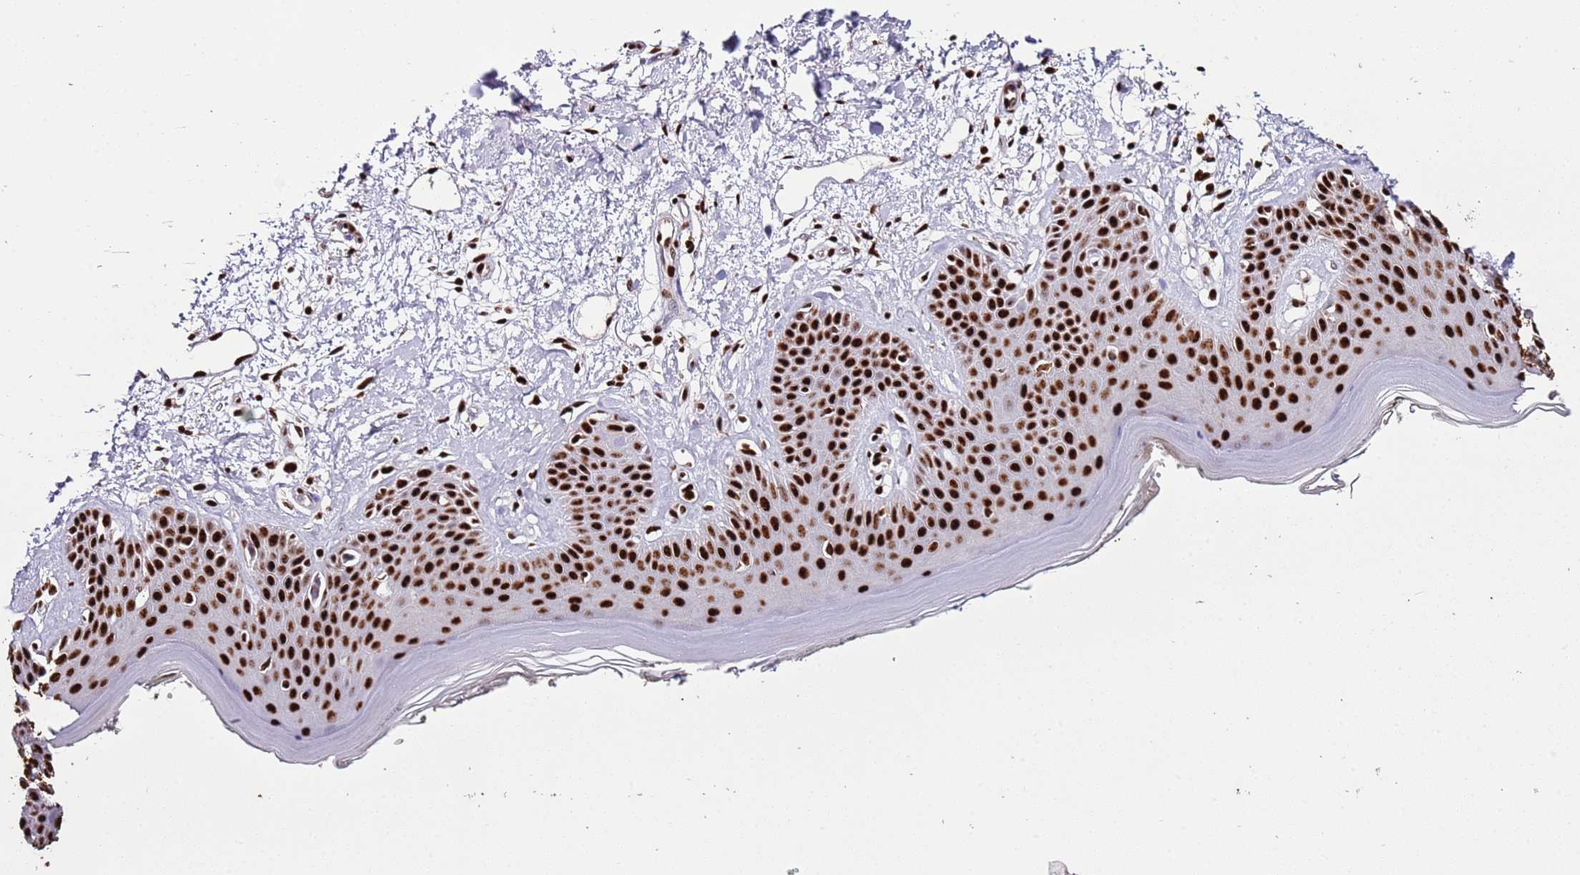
{"staining": {"intensity": "strong", "quantity": ">75%", "location": "nuclear"}, "tissue": "skin", "cell_type": "Fibroblasts", "image_type": "normal", "snomed": [{"axis": "morphology", "description": "Normal tissue, NOS"}, {"axis": "topography", "description": "Skin"}], "caption": "Immunohistochemistry histopathology image of normal skin: human skin stained using immunohistochemistry shows high levels of strong protein expression localized specifically in the nuclear of fibroblasts, appearing as a nuclear brown color.", "gene": "C6orf226", "patient": {"sex": "female", "age": 64}}